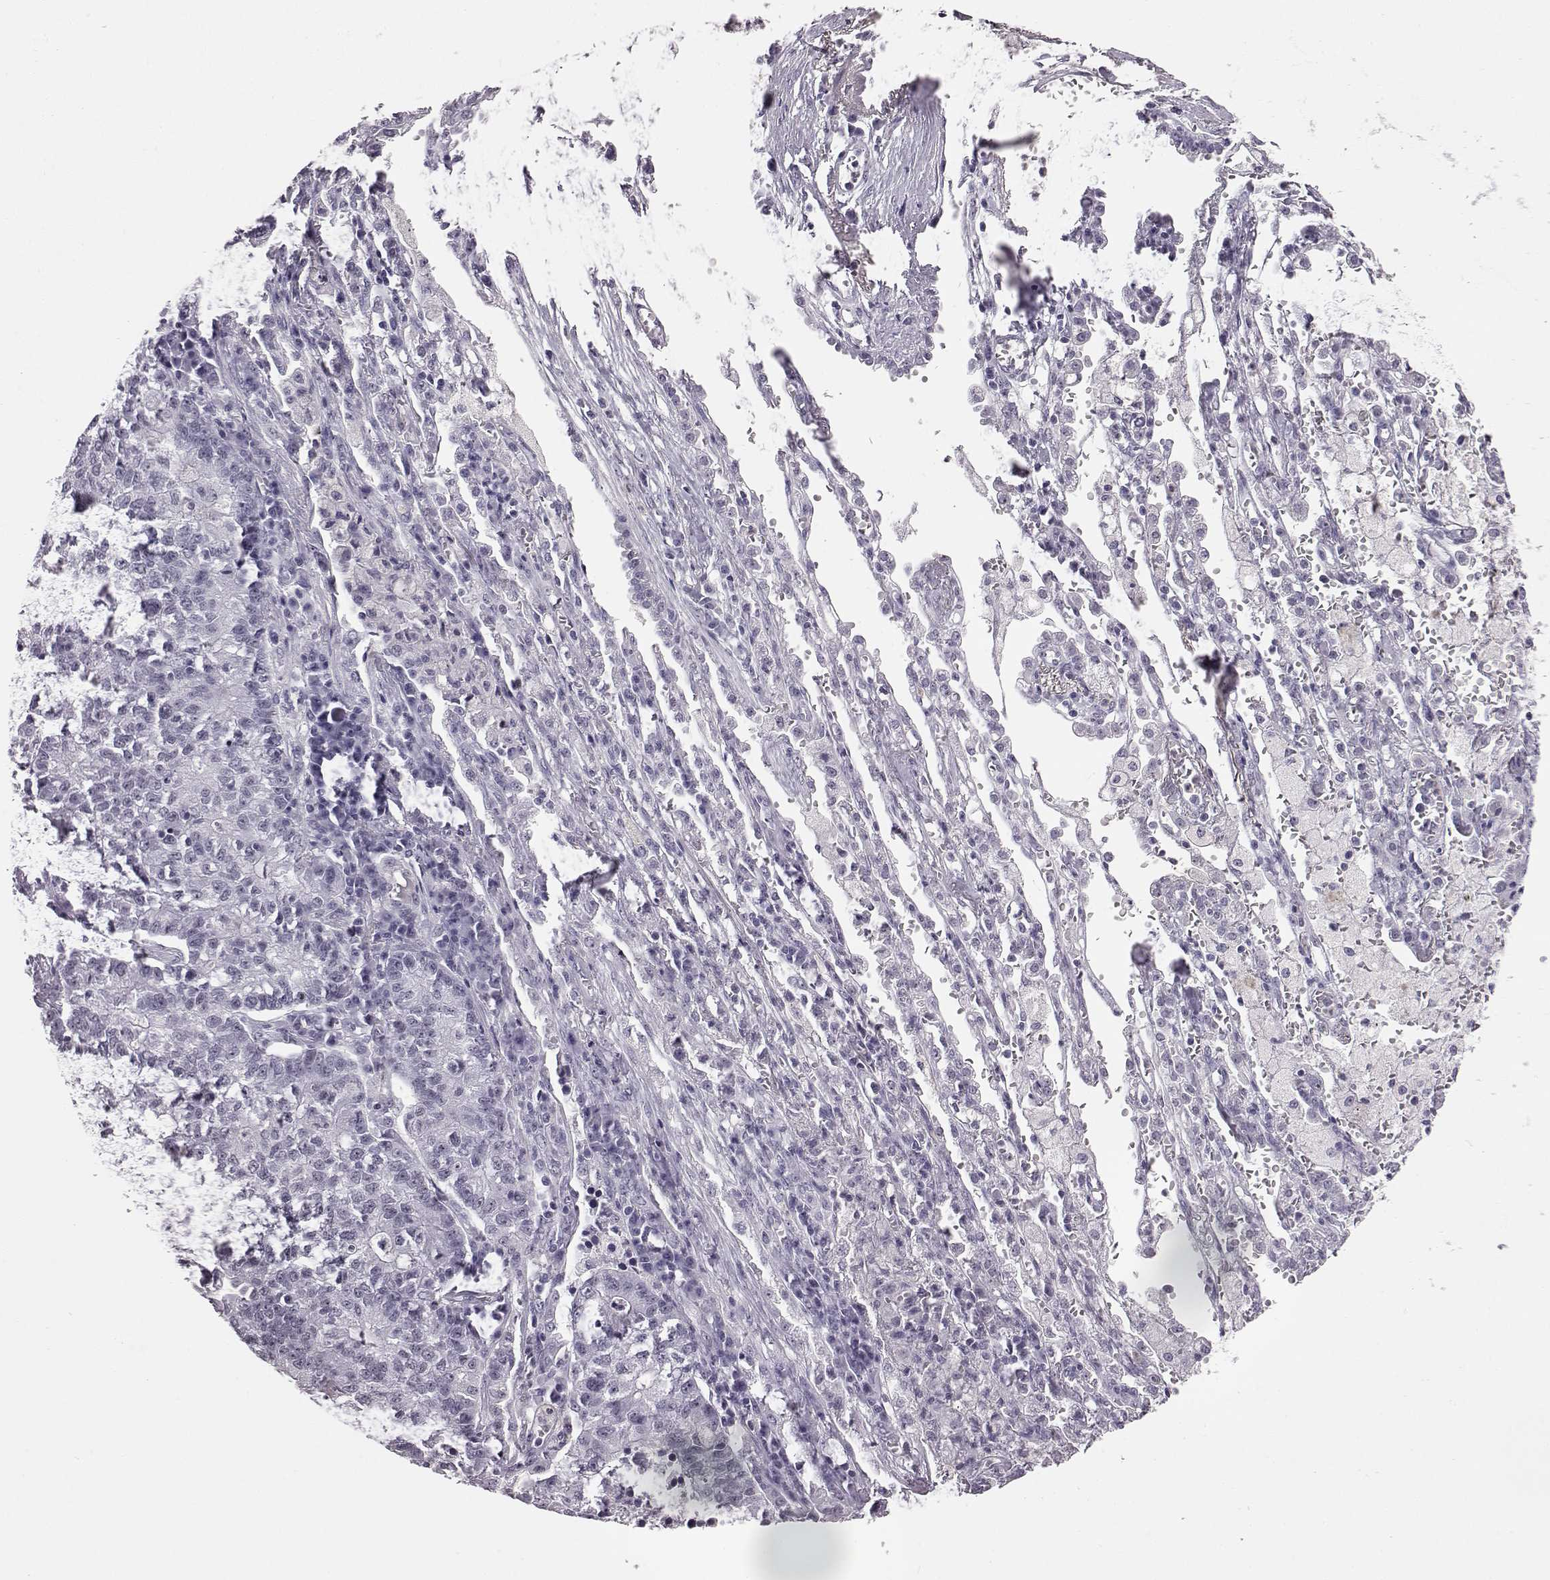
{"staining": {"intensity": "negative", "quantity": "none", "location": "none"}, "tissue": "lung cancer", "cell_type": "Tumor cells", "image_type": "cancer", "snomed": [{"axis": "morphology", "description": "Adenocarcinoma, NOS"}, {"axis": "topography", "description": "Lung"}], "caption": "There is no significant positivity in tumor cells of adenocarcinoma (lung). (Brightfield microscopy of DAB immunohistochemistry (IHC) at high magnification).", "gene": "ADGRG2", "patient": {"sex": "male", "age": 57}}